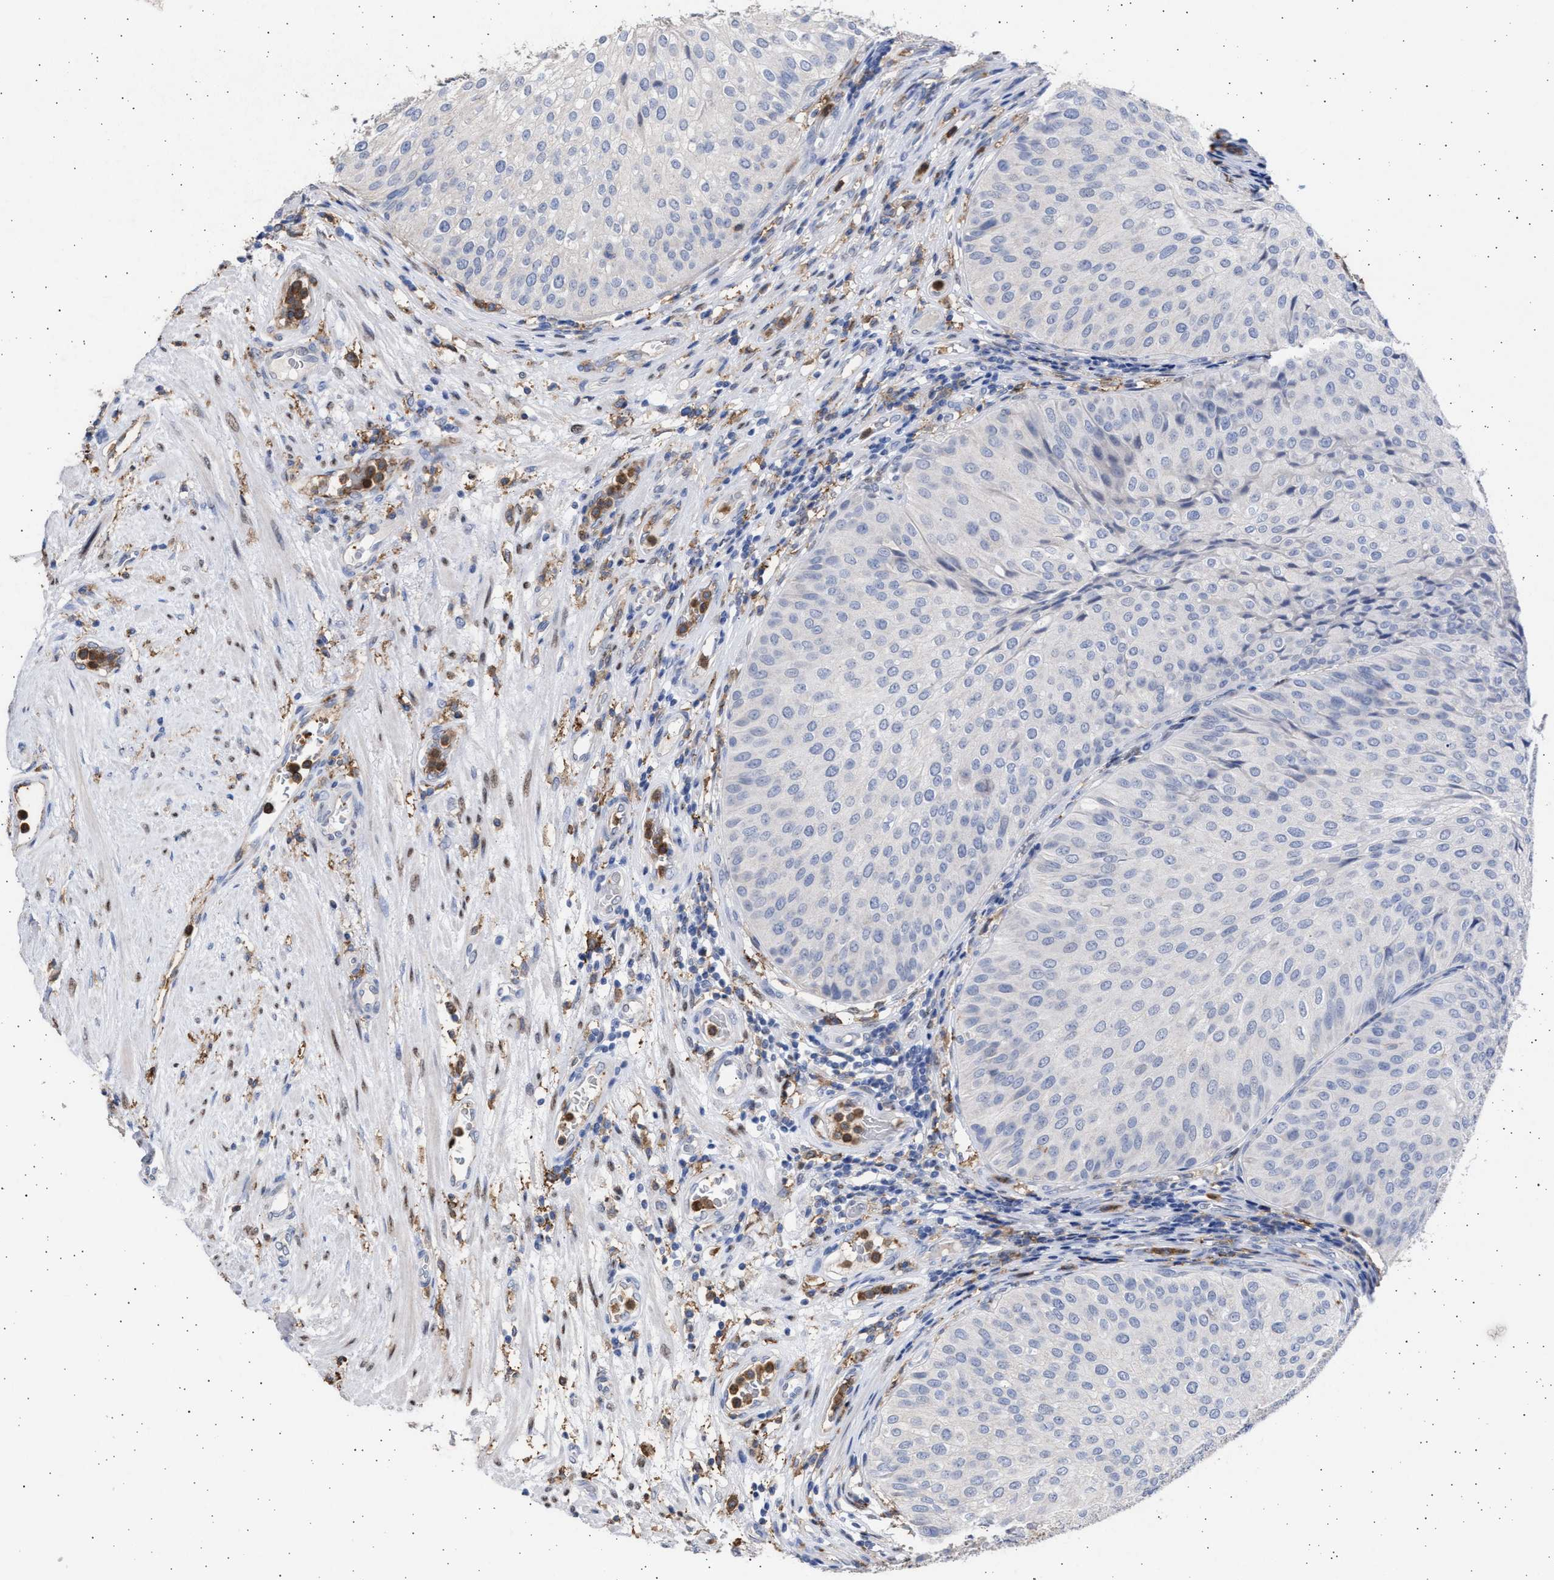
{"staining": {"intensity": "negative", "quantity": "none", "location": "none"}, "tissue": "urothelial cancer", "cell_type": "Tumor cells", "image_type": "cancer", "snomed": [{"axis": "morphology", "description": "Urothelial carcinoma, Low grade"}, {"axis": "topography", "description": "Urinary bladder"}], "caption": "Tumor cells show no significant protein staining in urothelial carcinoma (low-grade). The staining was performed using DAB to visualize the protein expression in brown, while the nuclei were stained in blue with hematoxylin (Magnification: 20x).", "gene": "FCER1A", "patient": {"sex": "male", "age": 67}}